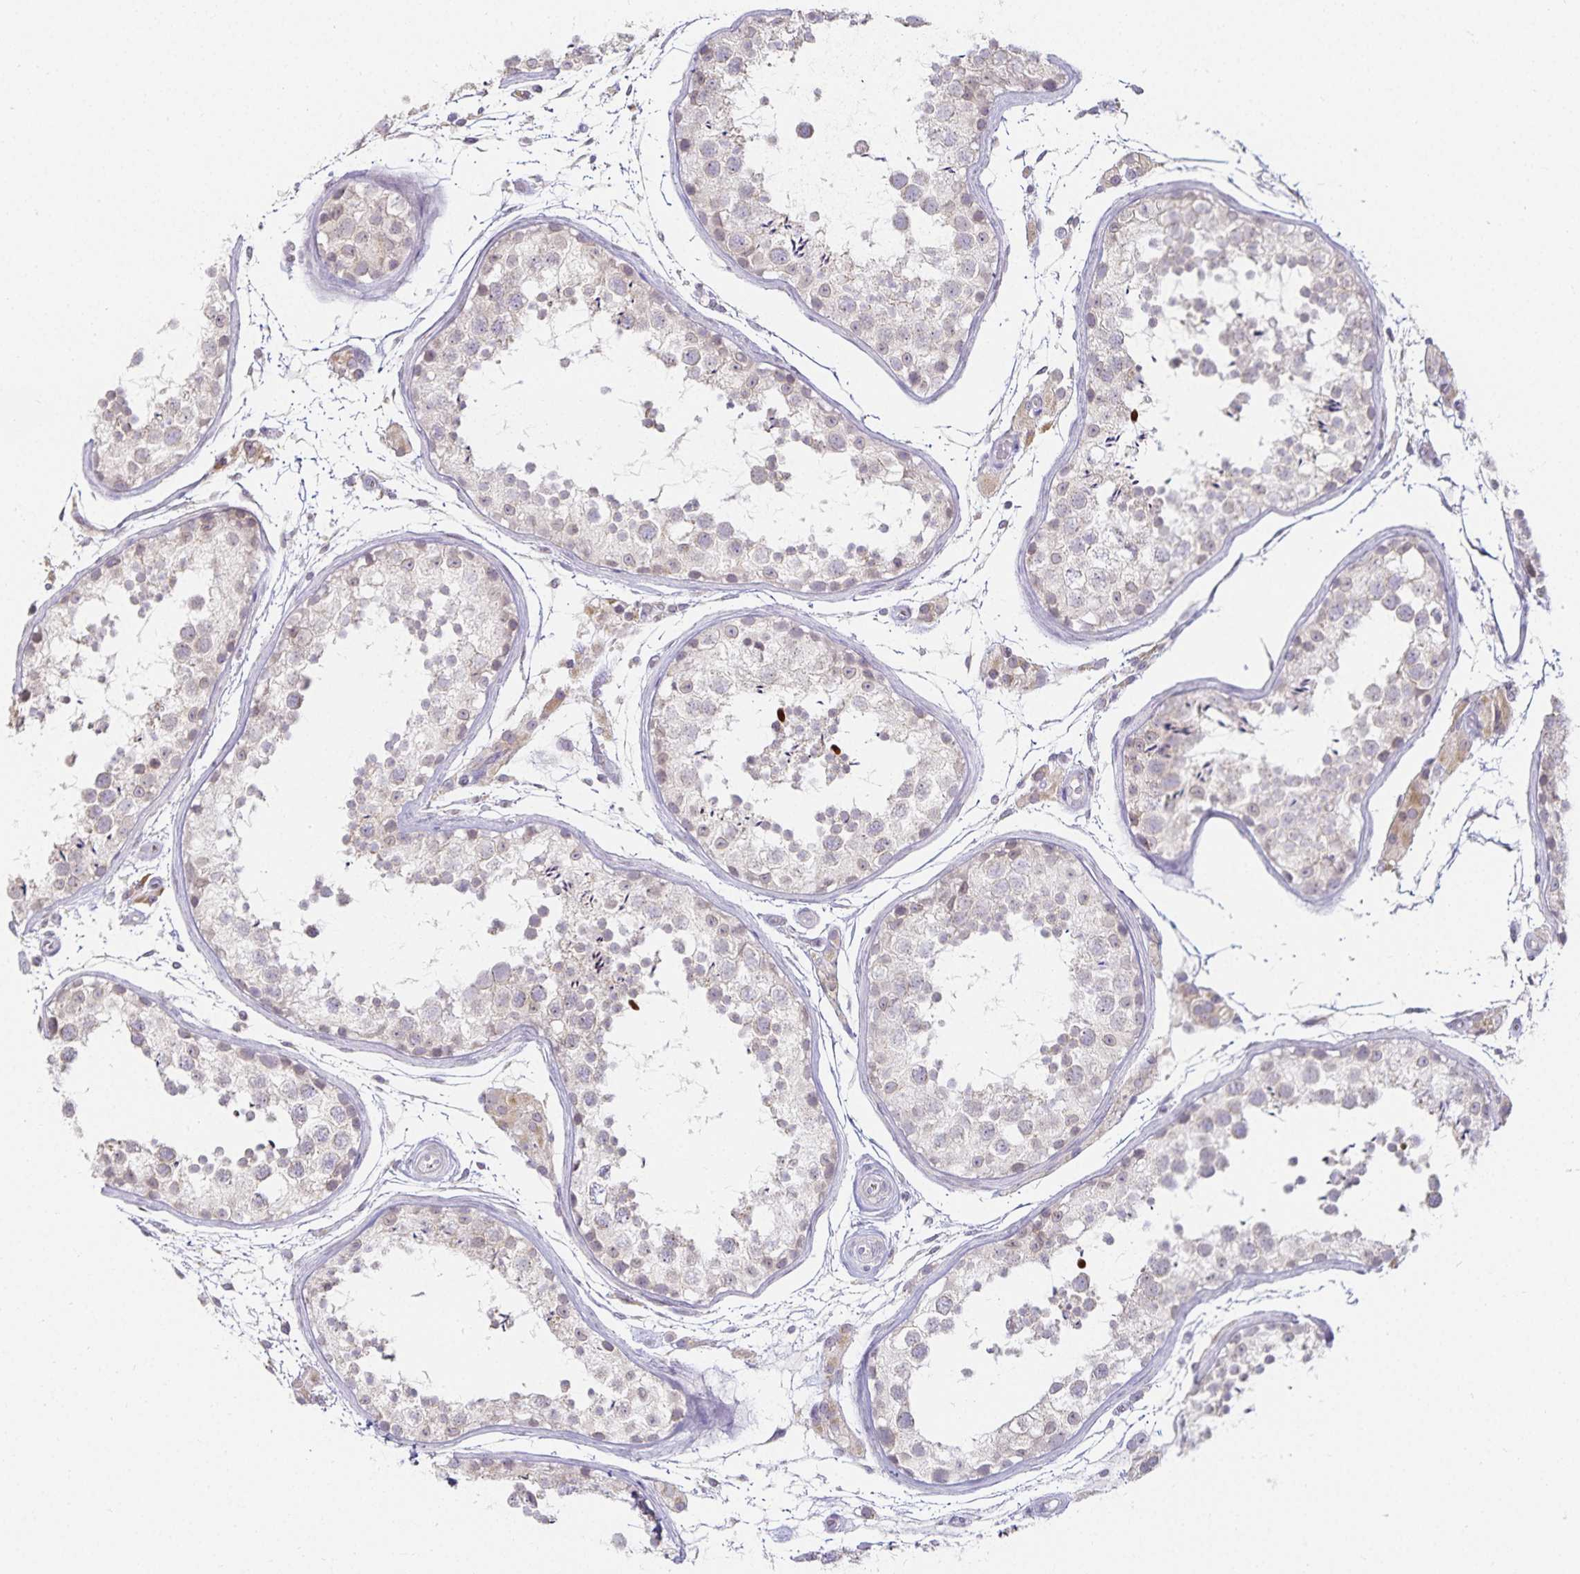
{"staining": {"intensity": "negative", "quantity": "none", "location": "none"}, "tissue": "testis", "cell_type": "Cells in seminiferous ducts", "image_type": "normal", "snomed": [{"axis": "morphology", "description": "Normal tissue, NOS"}, {"axis": "topography", "description": "Testis"}], "caption": "IHC photomicrograph of normal testis: testis stained with DAB demonstrates no significant protein expression in cells in seminiferous ducts.", "gene": "GP2", "patient": {"sex": "male", "age": 29}}